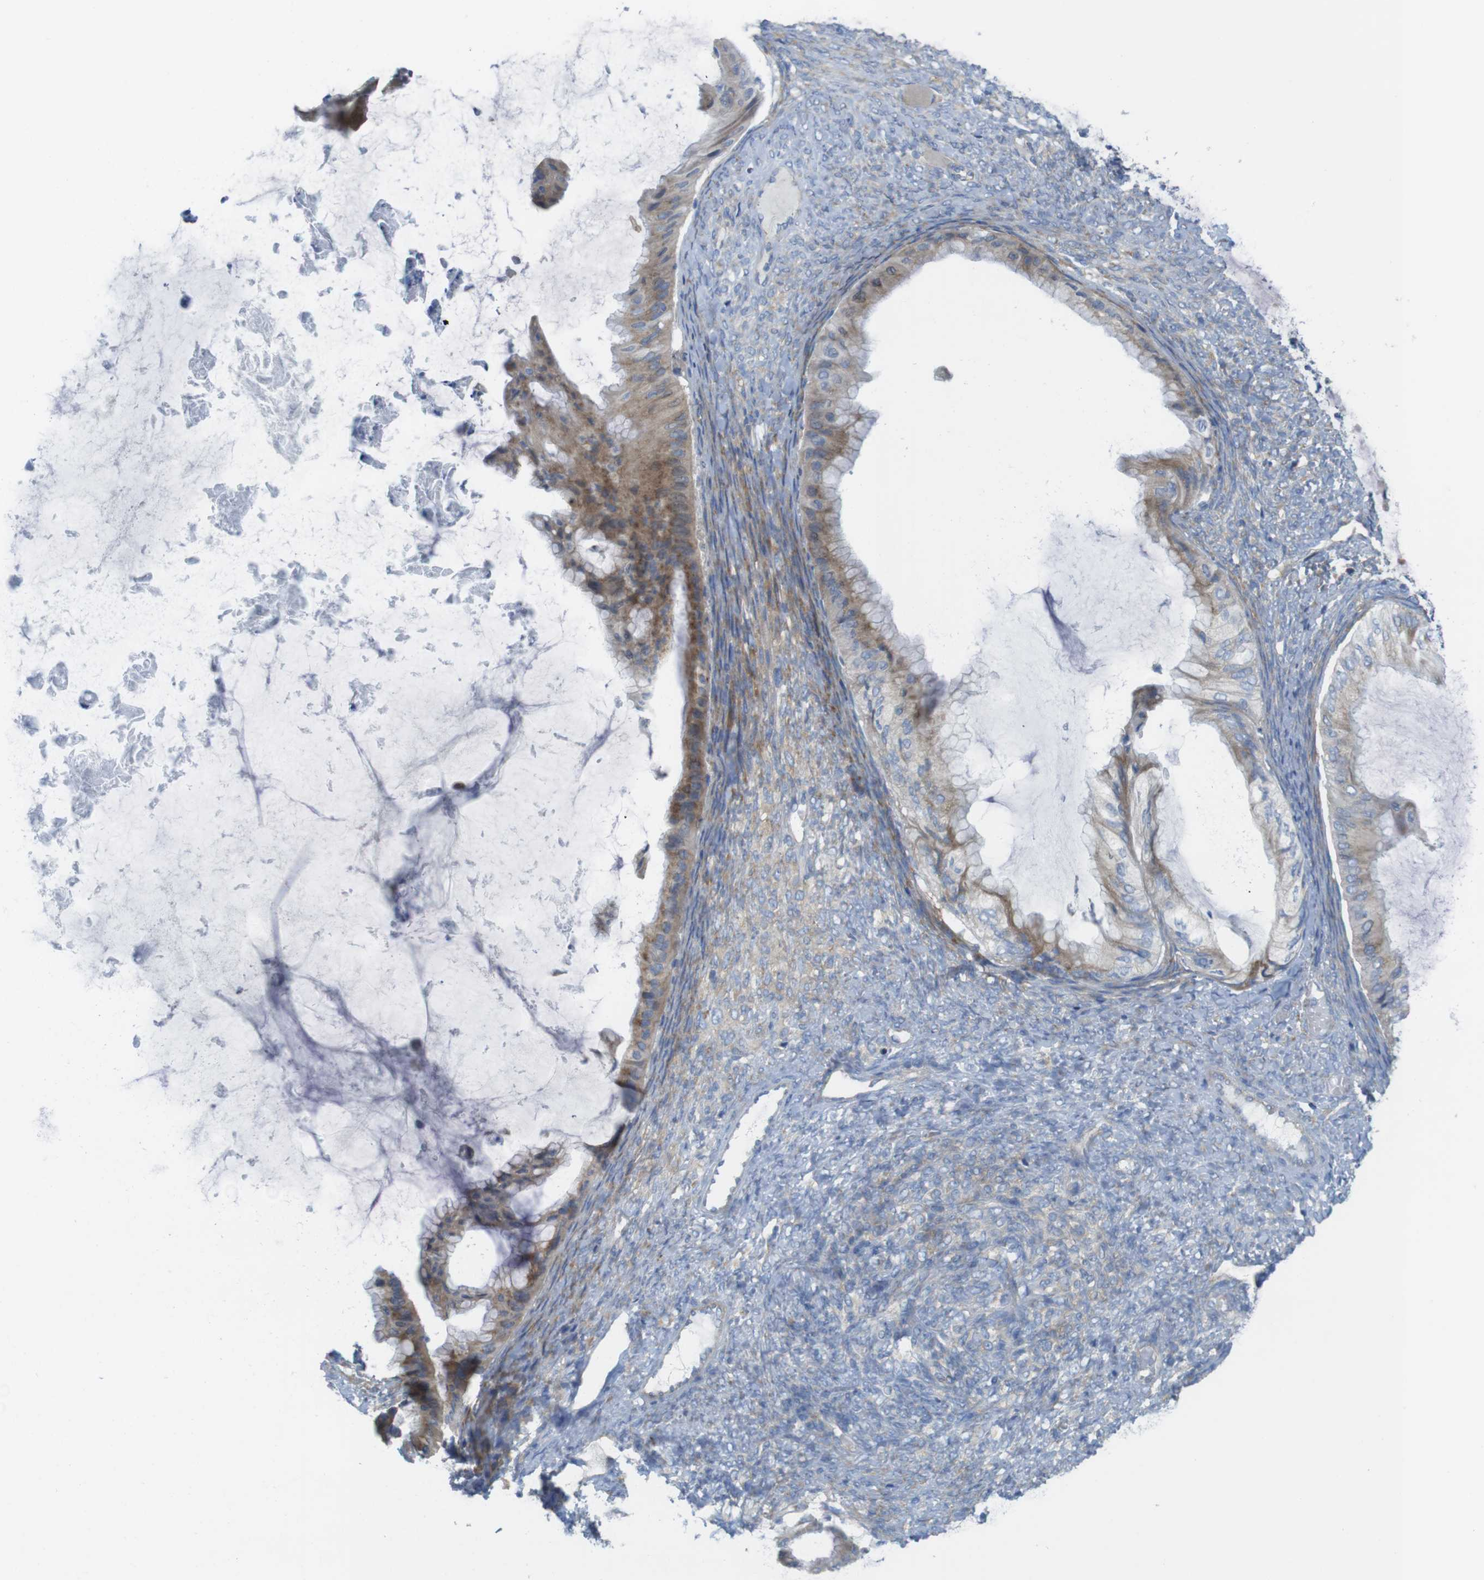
{"staining": {"intensity": "weak", "quantity": ">75%", "location": "cytoplasmic/membranous"}, "tissue": "ovarian cancer", "cell_type": "Tumor cells", "image_type": "cancer", "snomed": [{"axis": "morphology", "description": "Cystadenocarcinoma, mucinous, NOS"}, {"axis": "topography", "description": "Ovary"}], "caption": "A brown stain highlights weak cytoplasmic/membranous expression of a protein in mucinous cystadenocarcinoma (ovarian) tumor cells.", "gene": "TMEM234", "patient": {"sex": "female", "age": 61}}